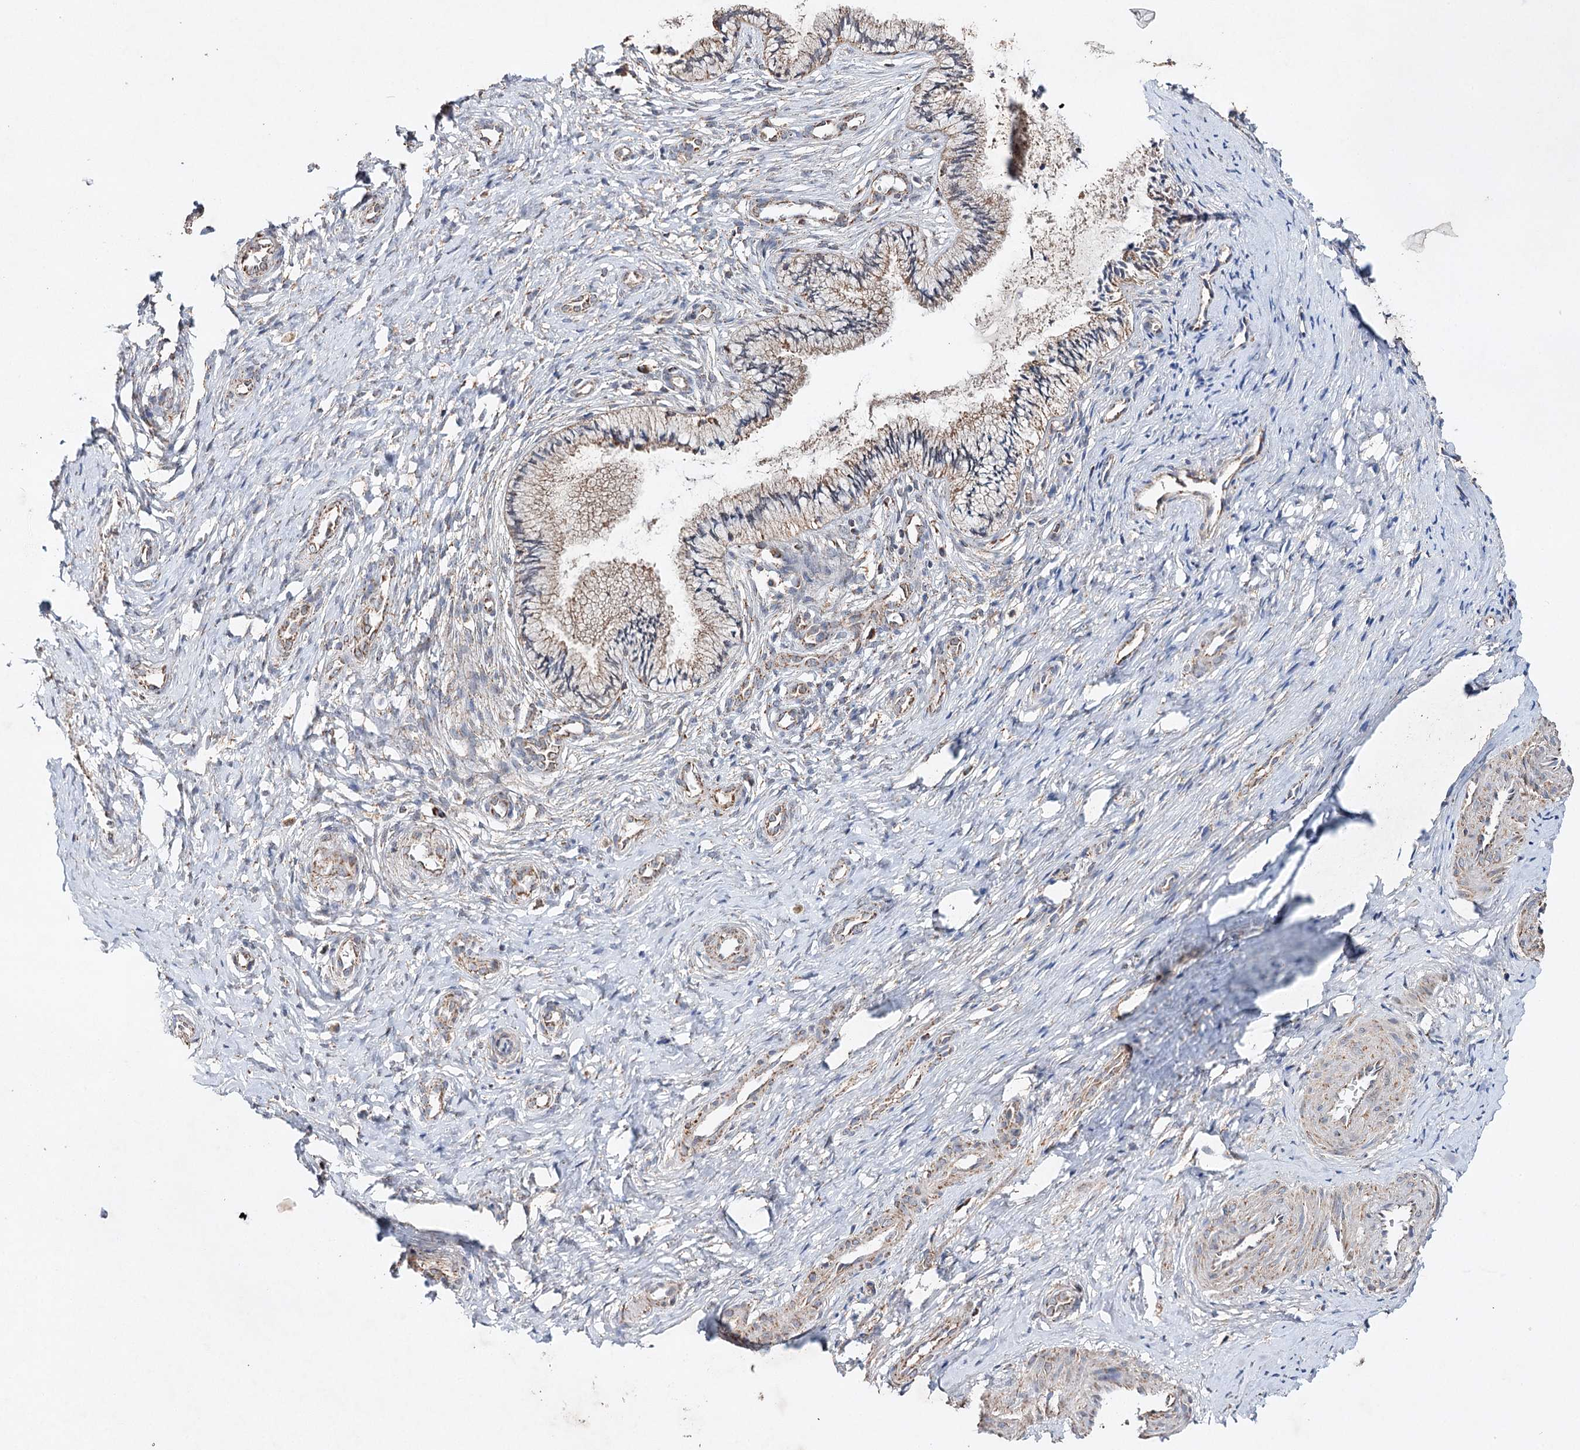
{"staining": {"intensity": "weak", "quantity": "25%-75%", "location": "cytoplasmic/membranous"}, "tissue": "cervix", "cell_type": "Glandular cells", "image_type": "normal", "snomed": [{"axis": "morphology", "description": "Normal tissue, NOS"}, {"axis": "topography", "description": "Cervix"}], "caption": "Immunohistochemical staining of benign human cervix demonstrates 25%-75% levels of weak cytoplasmic/membranous protein expression in about 25%-75% of glandular cells. Nuclei are stained in blue.", "gene": "PIK3CB", "patient": {"sex": "female", "age": 36}}